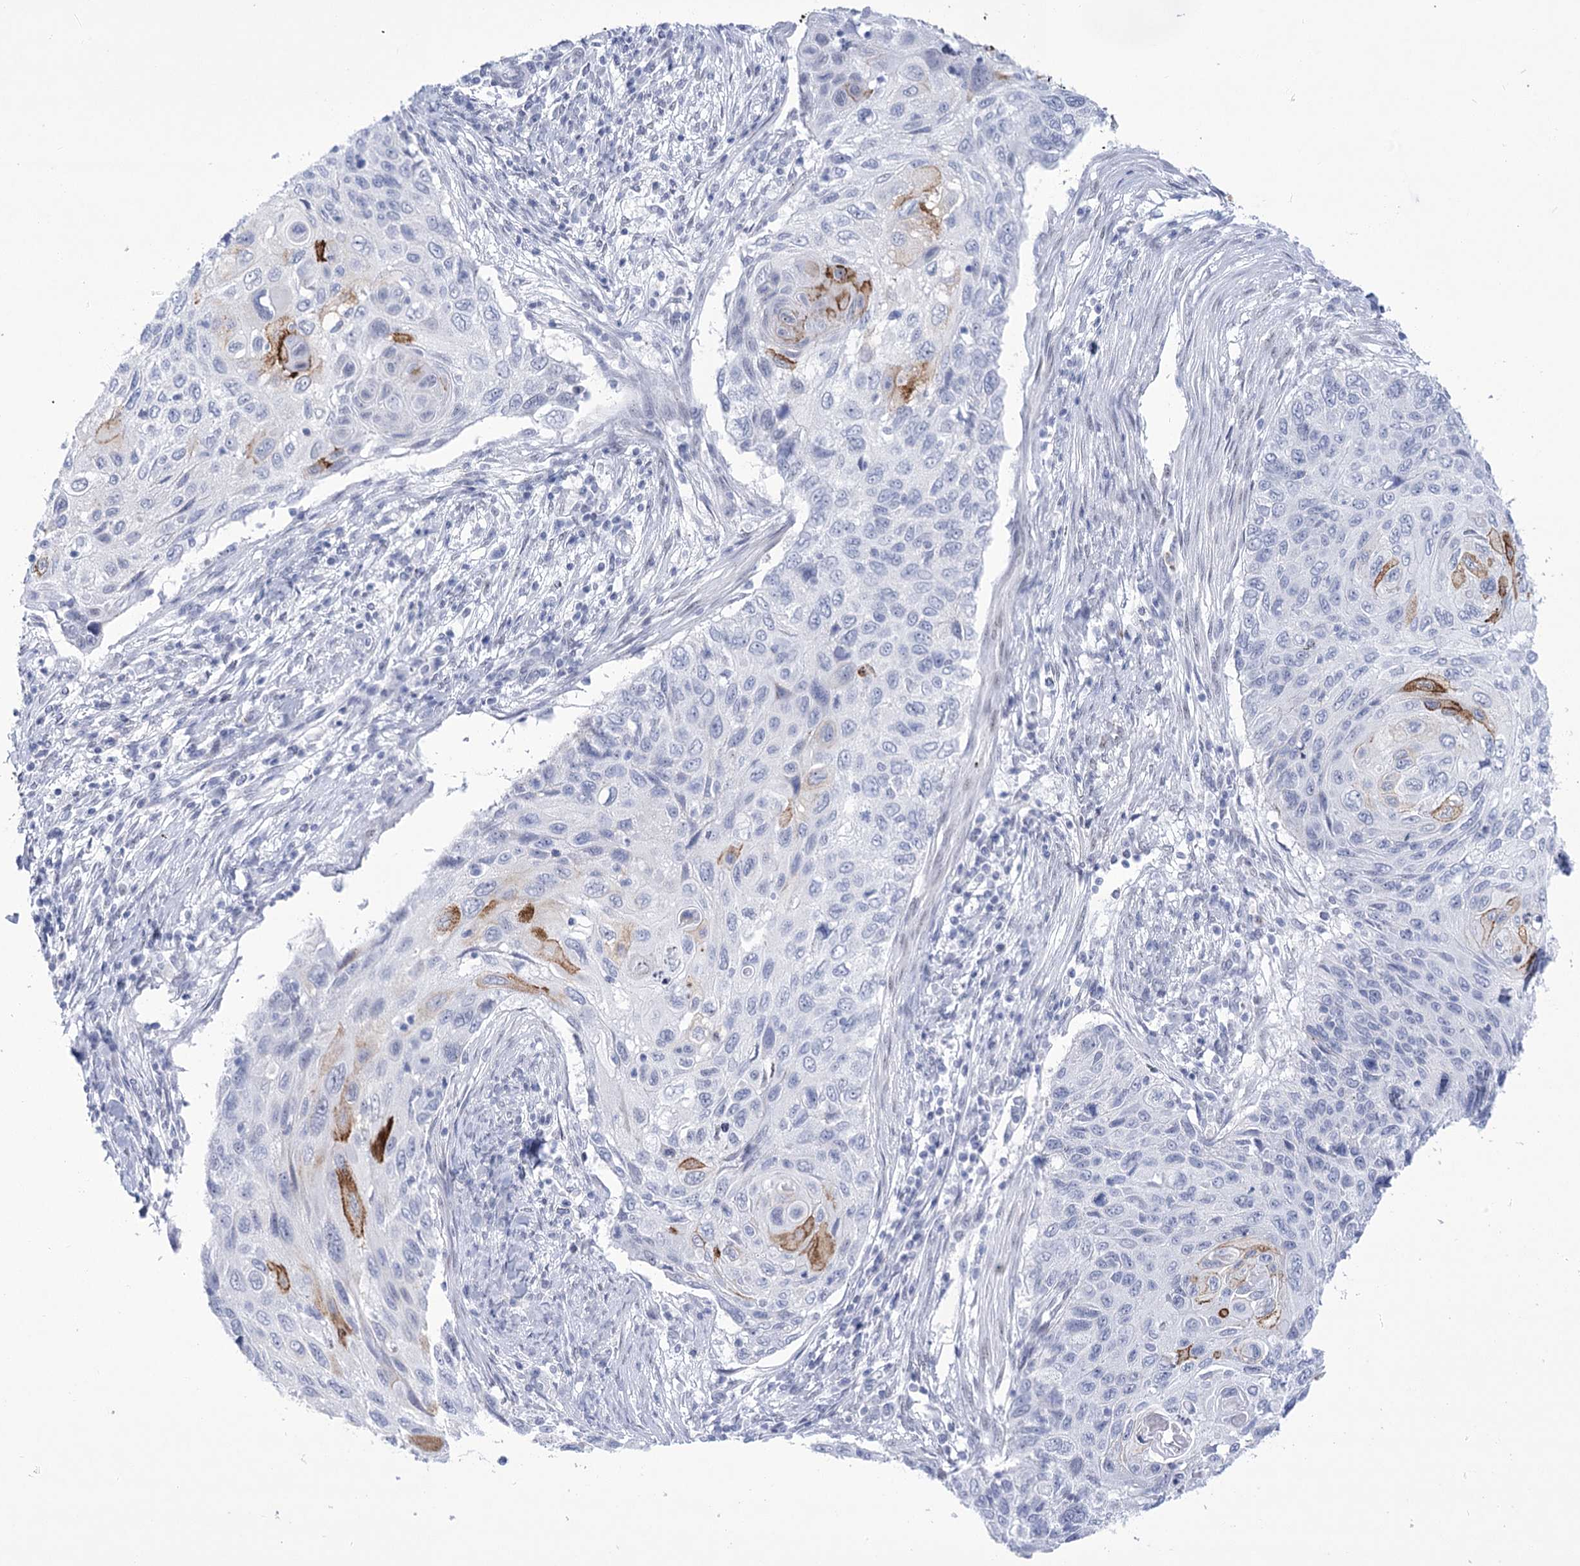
{"staining": {"intensity": "moderate", "quantity": "<25%", "location": "cytoplasmic/membranous"}, "tissue": "cervical cancer", "cell_type": "Tumor cells", "image_type": "cancer", "snomed": [{"axis": "morphology", "description": "Squamous cell carcinoma, NOS"}, {"axis": "topography", "description": "Cervix"}], "caption": "Human cervical cancer (squamous cell carcinoma) stained with a brown dye reveals moderate cytoplasmic/membranous positive positivity in approximately <25% of tumor cells.", "gene": "HORMAD1", "patient": {"sex": "female", "age": 70}}